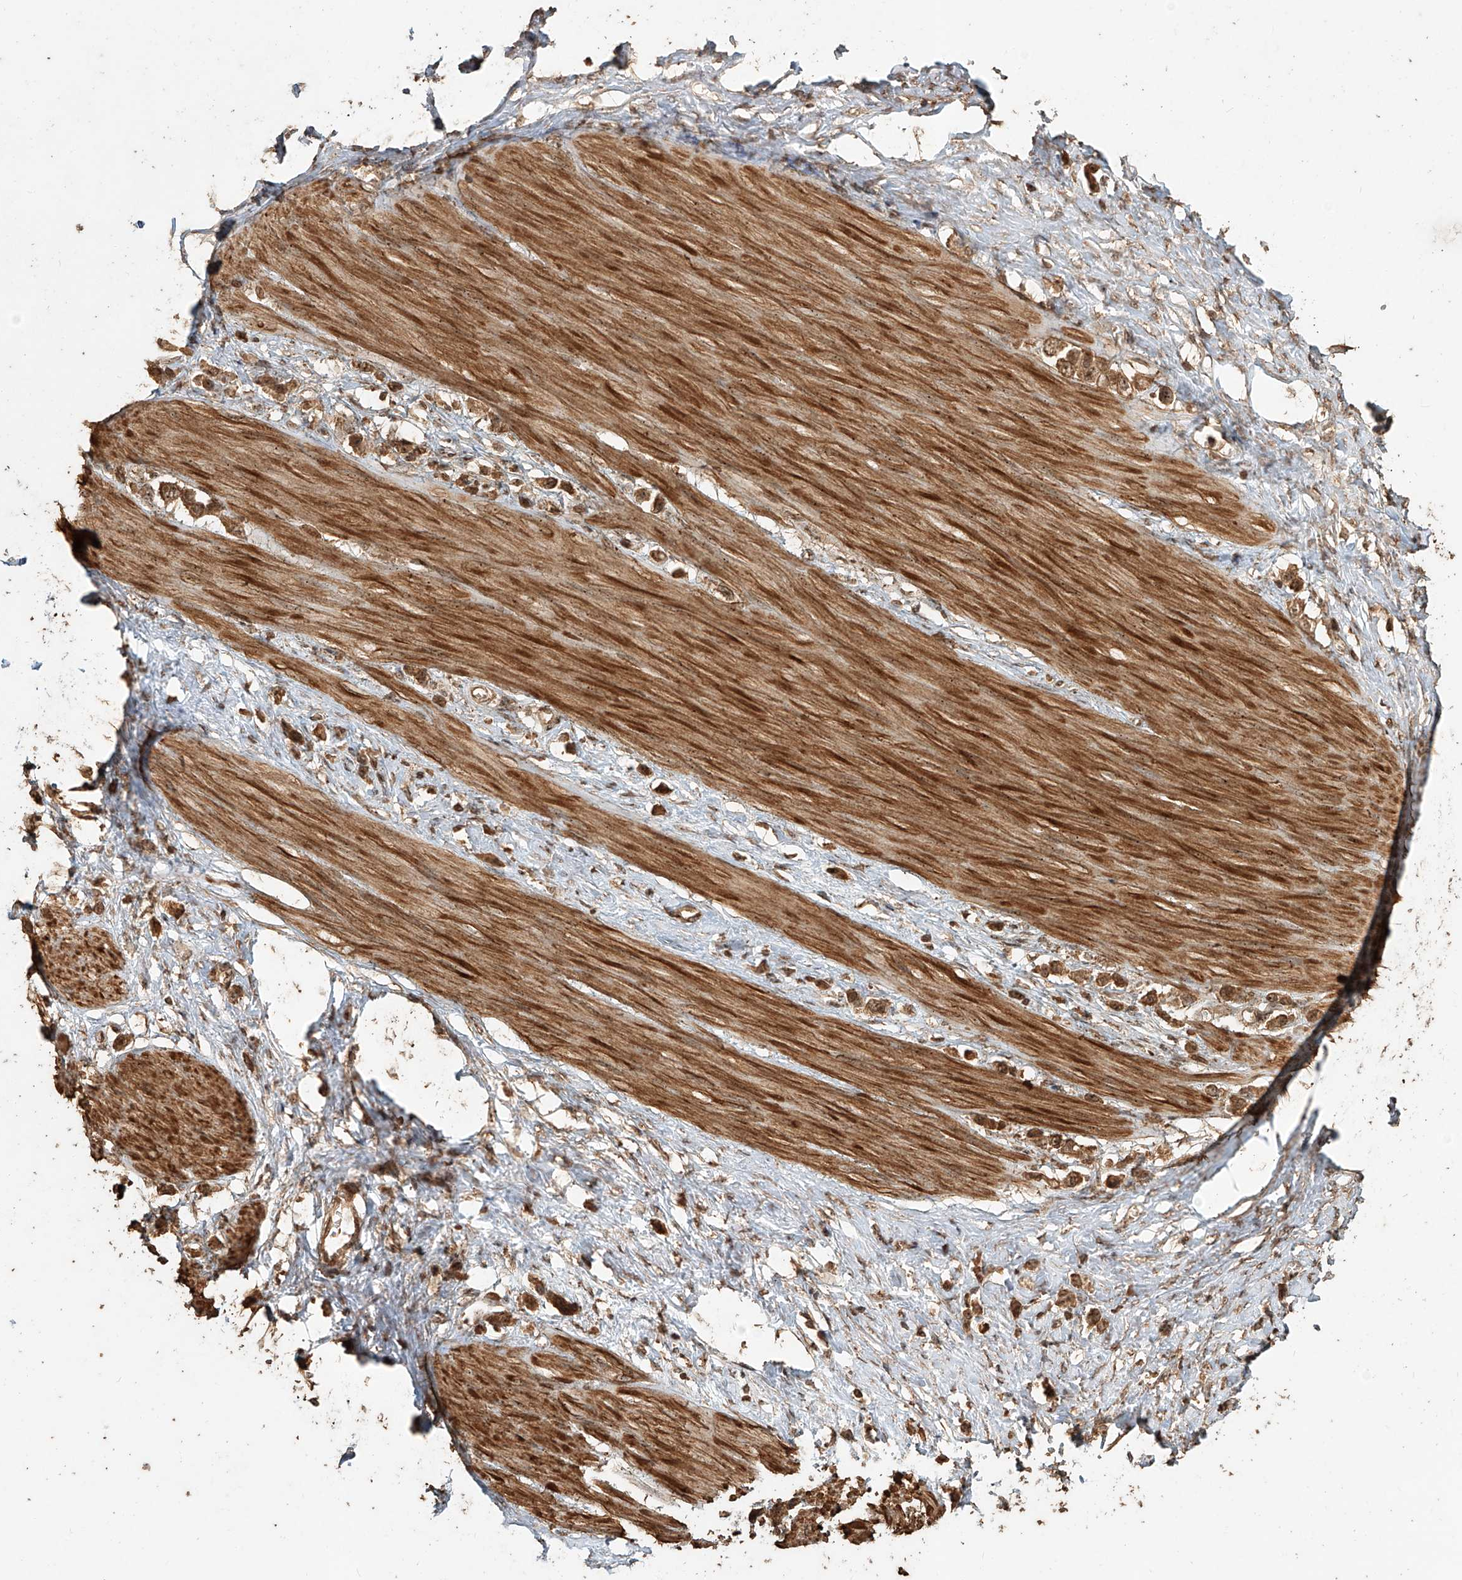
{"staining": {"intensity": "moderate", "quantity": ">75%", "location": "cytoplasmic/membranous,nuclear"}, "tissue": "stomach cancer", "cell_type": "Tumor cells", "image_type": "cancer", "snomed": [{"axis": "morphology", "description": "Adenocarcinoma, NOS"}, {"axis": "topography", "description": "Stomach"}], "caption": "Human stomach cancer stained with a protein marker demonstrates moderate staining in tumor cells.", "gene": "ZNF660", "patient": {"sex": "female", "age": 65}}